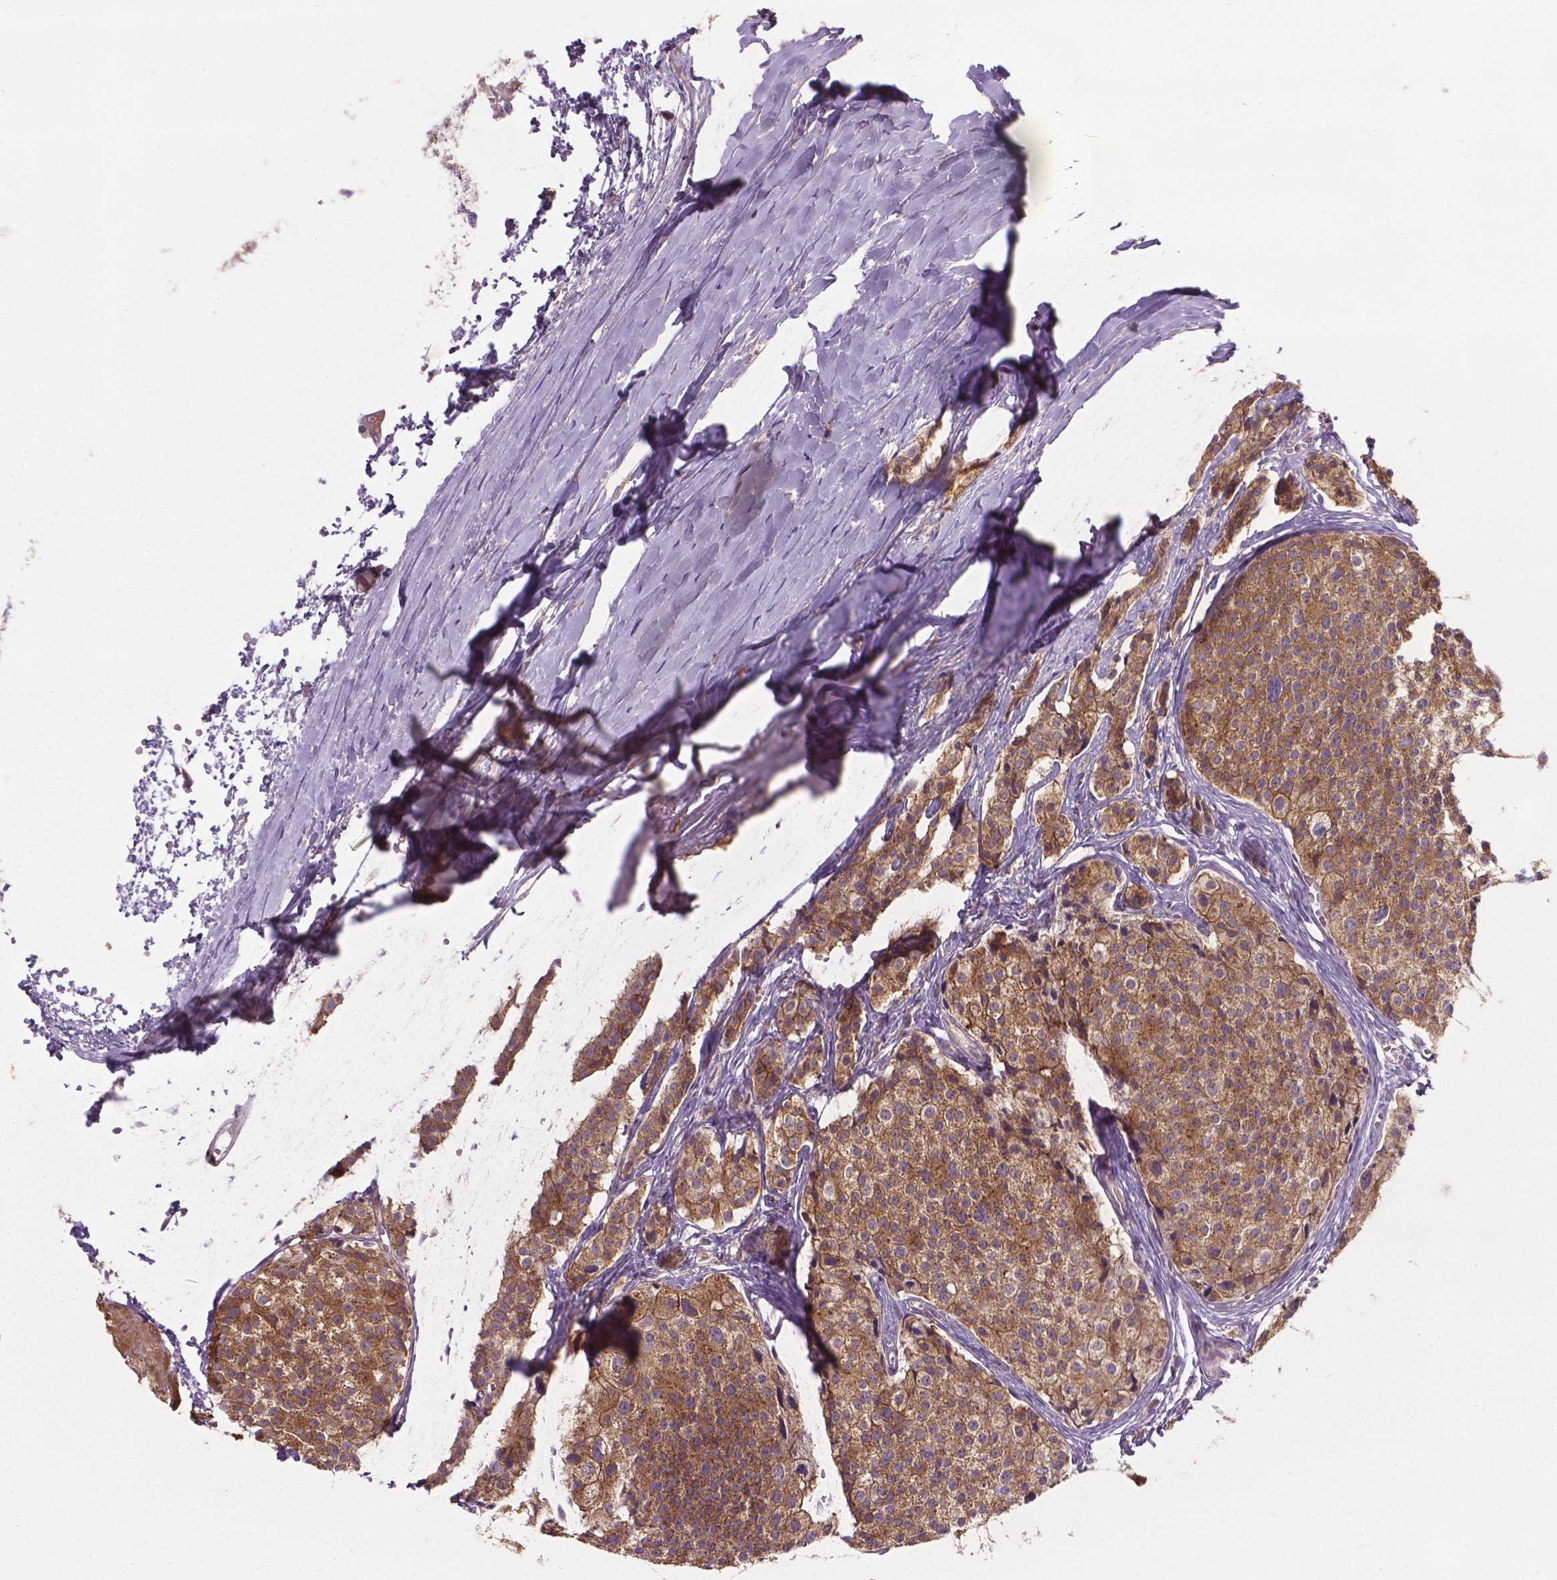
{"staining": {"intensity": "moderate", "quantity": ">75%", "location": "cytoplasmic/membranous"}, "tissue": "carcinoid", "cell_type": "Tumor cells", "image_type": "cancer", "snomed": [{"axis": "morphology", "description": "Carcinoid, malignant, NOS"}, {"axis": "topography", "description": "Small intestine"}], "caption": "DAB immunohistochemical staining of carcinoid demonstrates moderate cytoplasmic/membranous protein expression in about >75% of tumor cells. The staining was performed using DAB (3,3'-diaminobenzidine) to visualize the protein expression in brown, while the nuclei were stained in blue with hematoxylin (Magnification: 20x).", "gene": "PRAG1", "patient": {"sex": "female", "age": 65}}